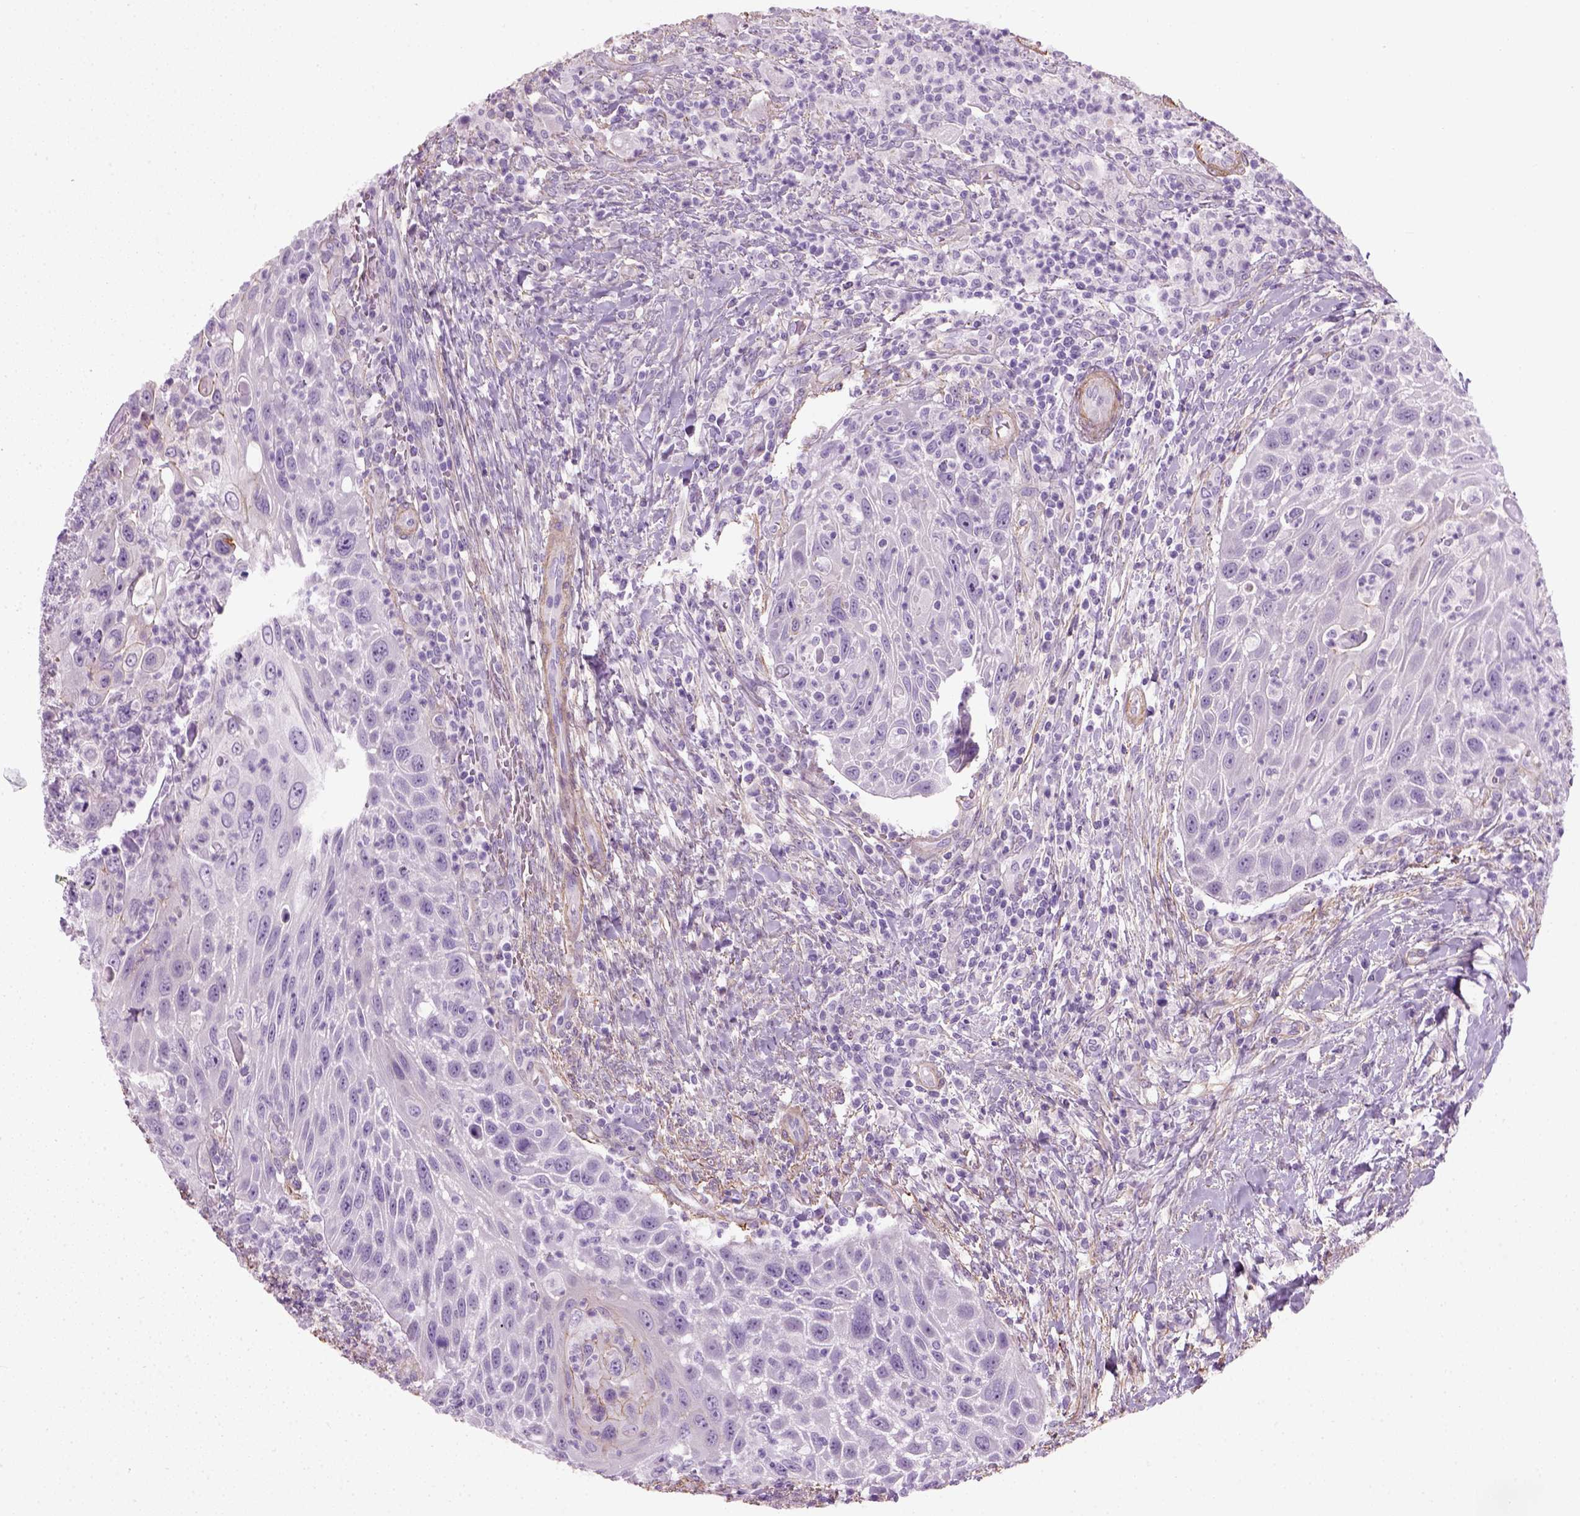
{"staining": {"intensity": "negative", "quantity": "none", "location": "none"}, "tissue": "head and neck cancer", "cell_type": "Tumor cells", "image_type": "cancer", "snomed": [{"axis": "morphology", "description": "Squamous cell carcinoma, NOS"}, {"axis": "topography", "description": "Head-Neck"}], "caption": "Tumor cells show no significant staining in head and neck cancer (squamous cell carcinoma). The staining was performed using DAB to visualize the protein expression in brown, while the nuclei were stained in blue with hematoxylin (Magnification: 20x).", "gene": "FAM161A", "patient": {"sex": "male", "age": 69}}